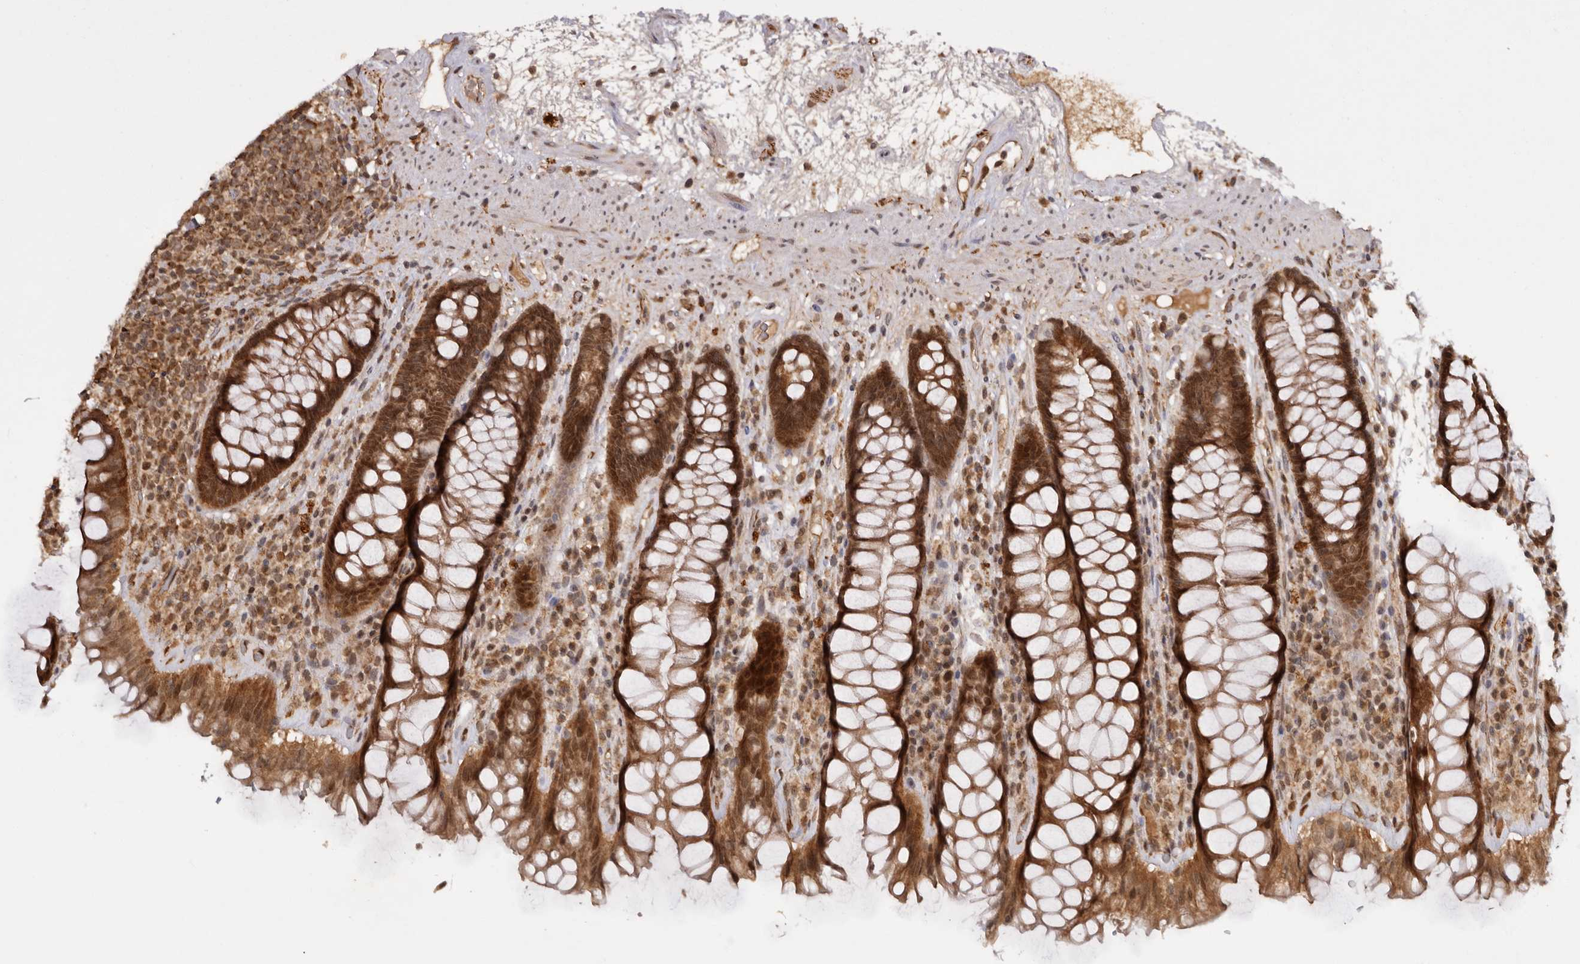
{"staining": {"intensity": "strong", "quantity": ">75%", "location": "cytoplasmic/membranous,nuclear"}, "tissue": "rectum", "cell_type": "Glandular cells", "image_type": "normal", "snomed": [{"axis": "morphology", "description": "Normal tissue, NOS"}, {"axis": "topography", "description": "Rectum"}], "caption": "DAB immunohistochemical staining of normal human rectum shows strong cytoplasmic/membranous,nuclear protein positivity in about >75% of glandular cells.", "gene": "TARS2", "patient": {"sex": "male", "age": 64}}